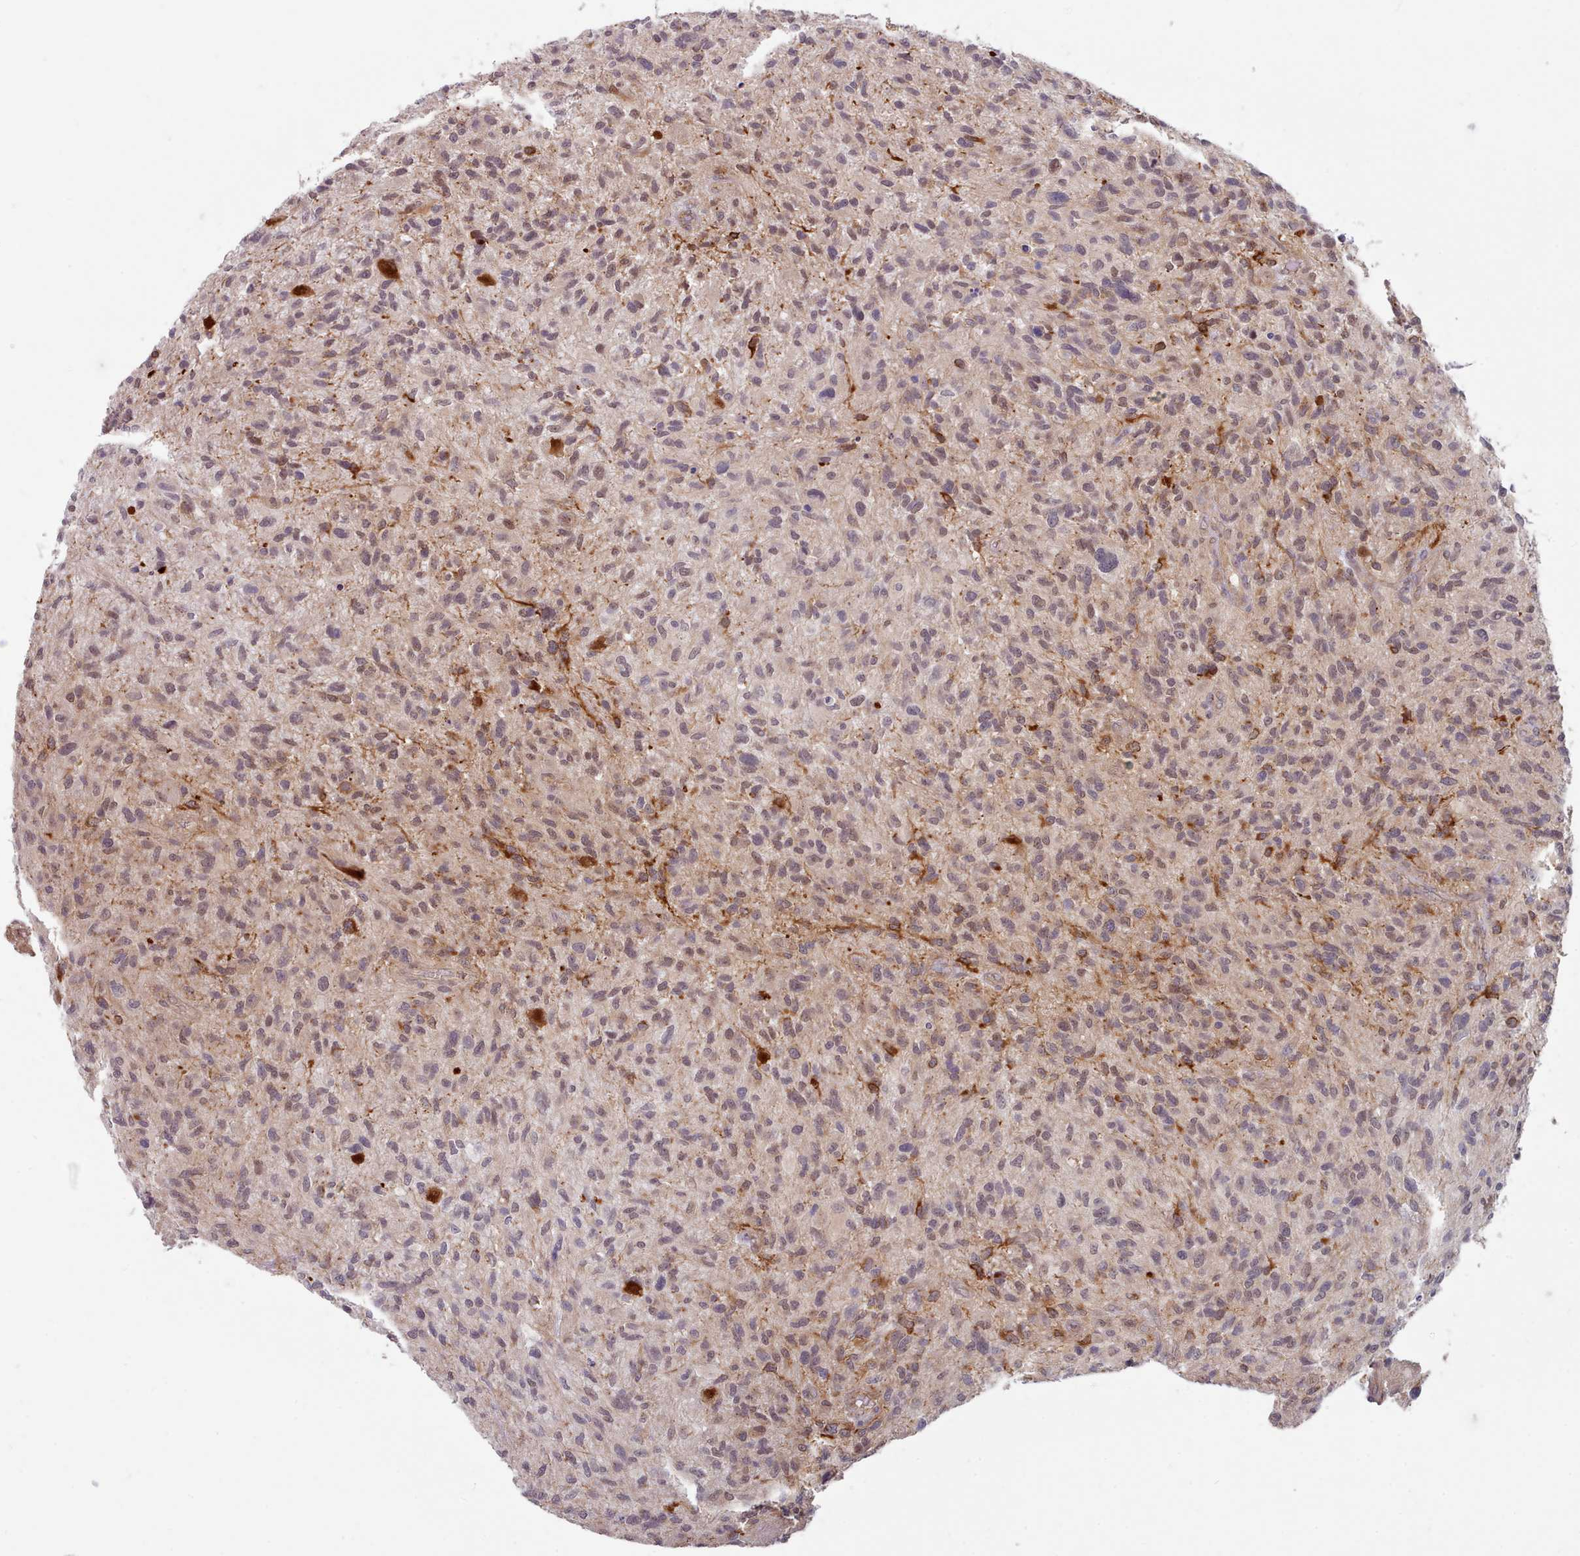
{"staining": {"intensity": "weak", "quantity": "<25%", "location": "nuclear"}, "tissue": "glioma", "cell_type": "Tumor cells", "image_type": "cancer", "snomed": [{"axis": "morphology", "description": "Glioma, malignant, High grade"}, {"axis": "topography", "description": "Brain"}], "caption": "Tumor cells show no significant protein positivity in glioma.", "gene": "CES3", "patient": {"sex": "male", "age": 47}}